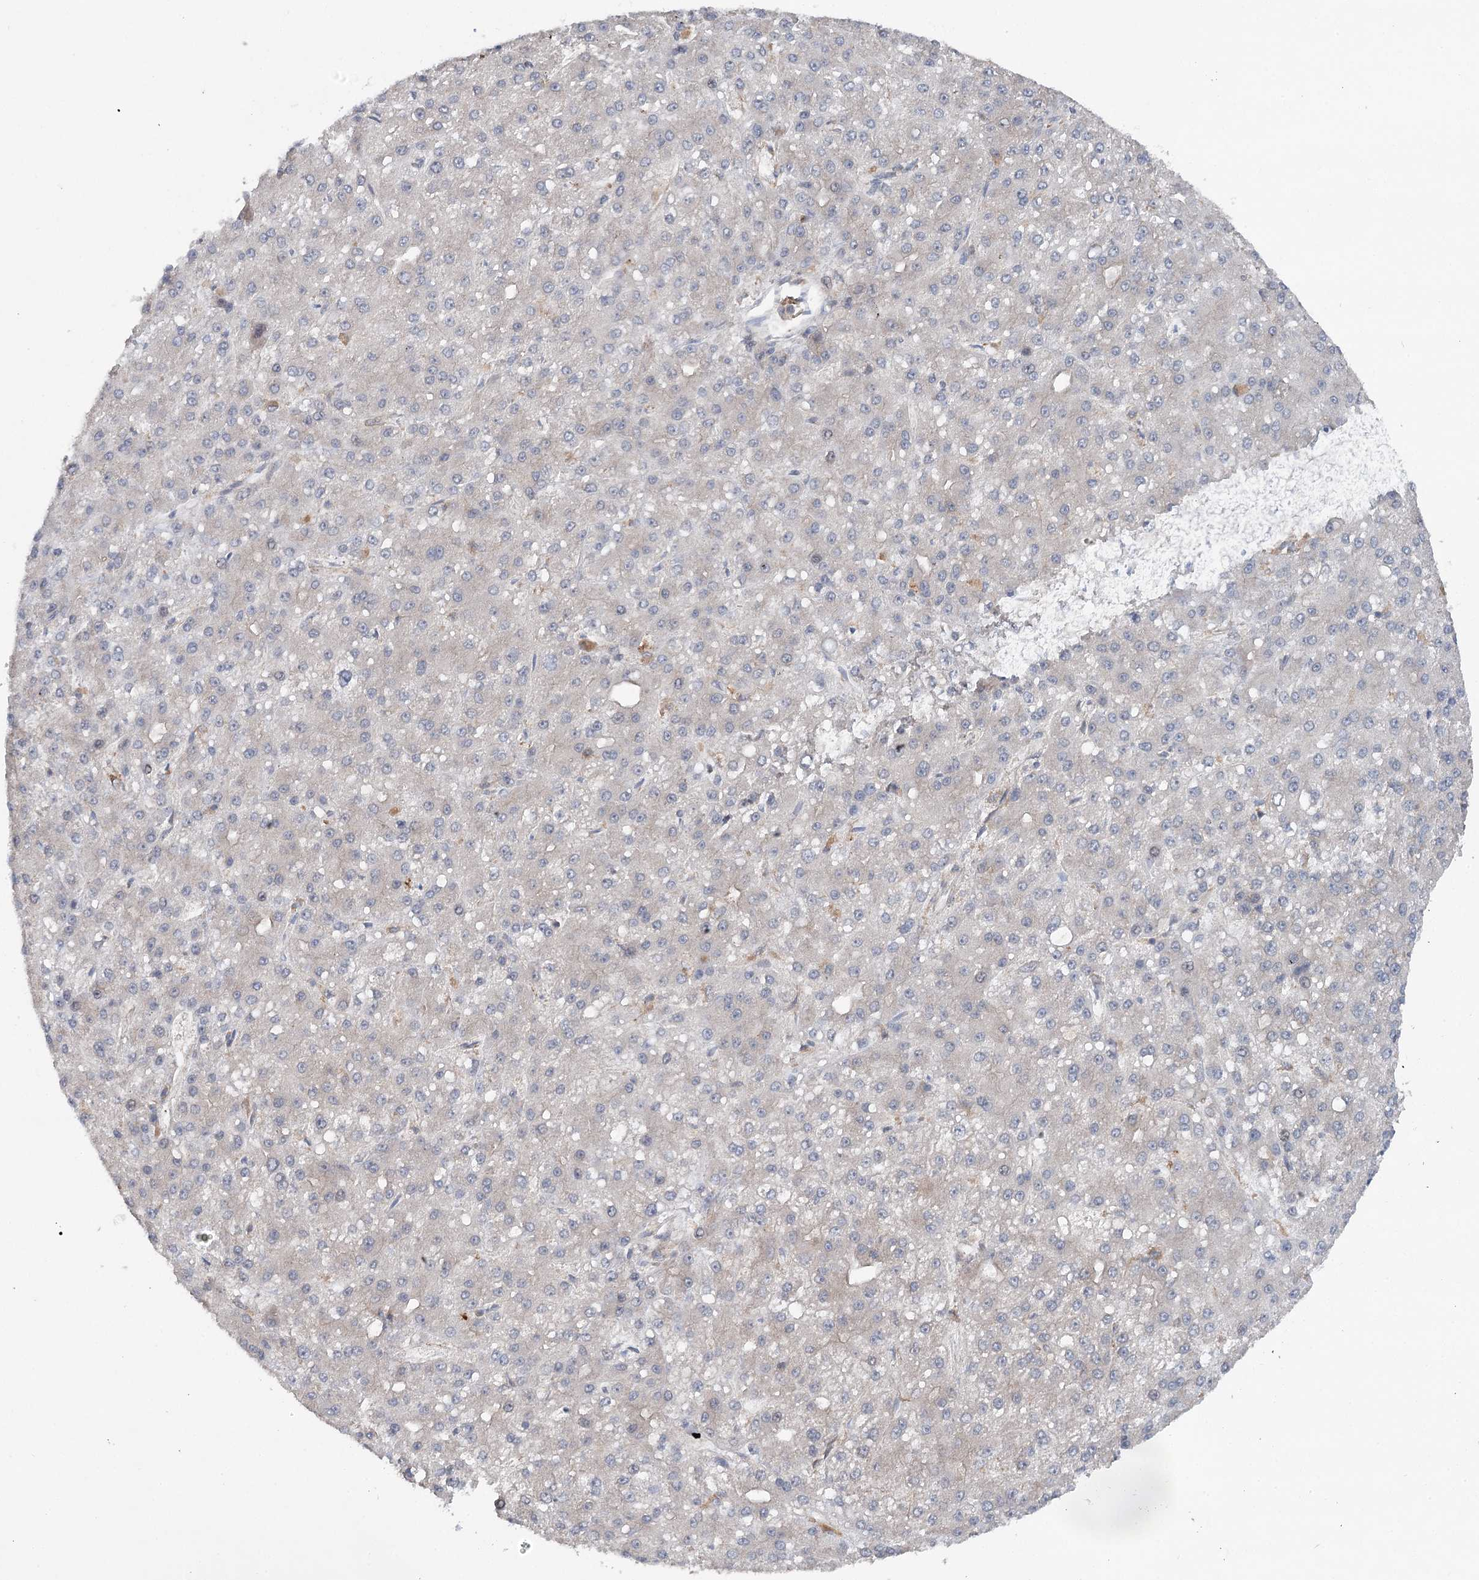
{"staining": {"intensity": "negative", "quantity": "none", "location": "none"}, "tissue": "liver cancer", "cell_type": "Tumor cells", "image_type": "cancer", "snomed": [{"axis": "morphology", "description": "Carcinoma, Hepatocellular, NOS"}, {"axis": "topography", "description": "Liver"}], "caption": "Protein analysis of liver hepatocellular carcinoma shows no significant expression in tumor cells. (DAB IHC with hematoxylin counter stain).", "gene": "PPP1R21", "patient": {"sex": "male", "age": 67}}